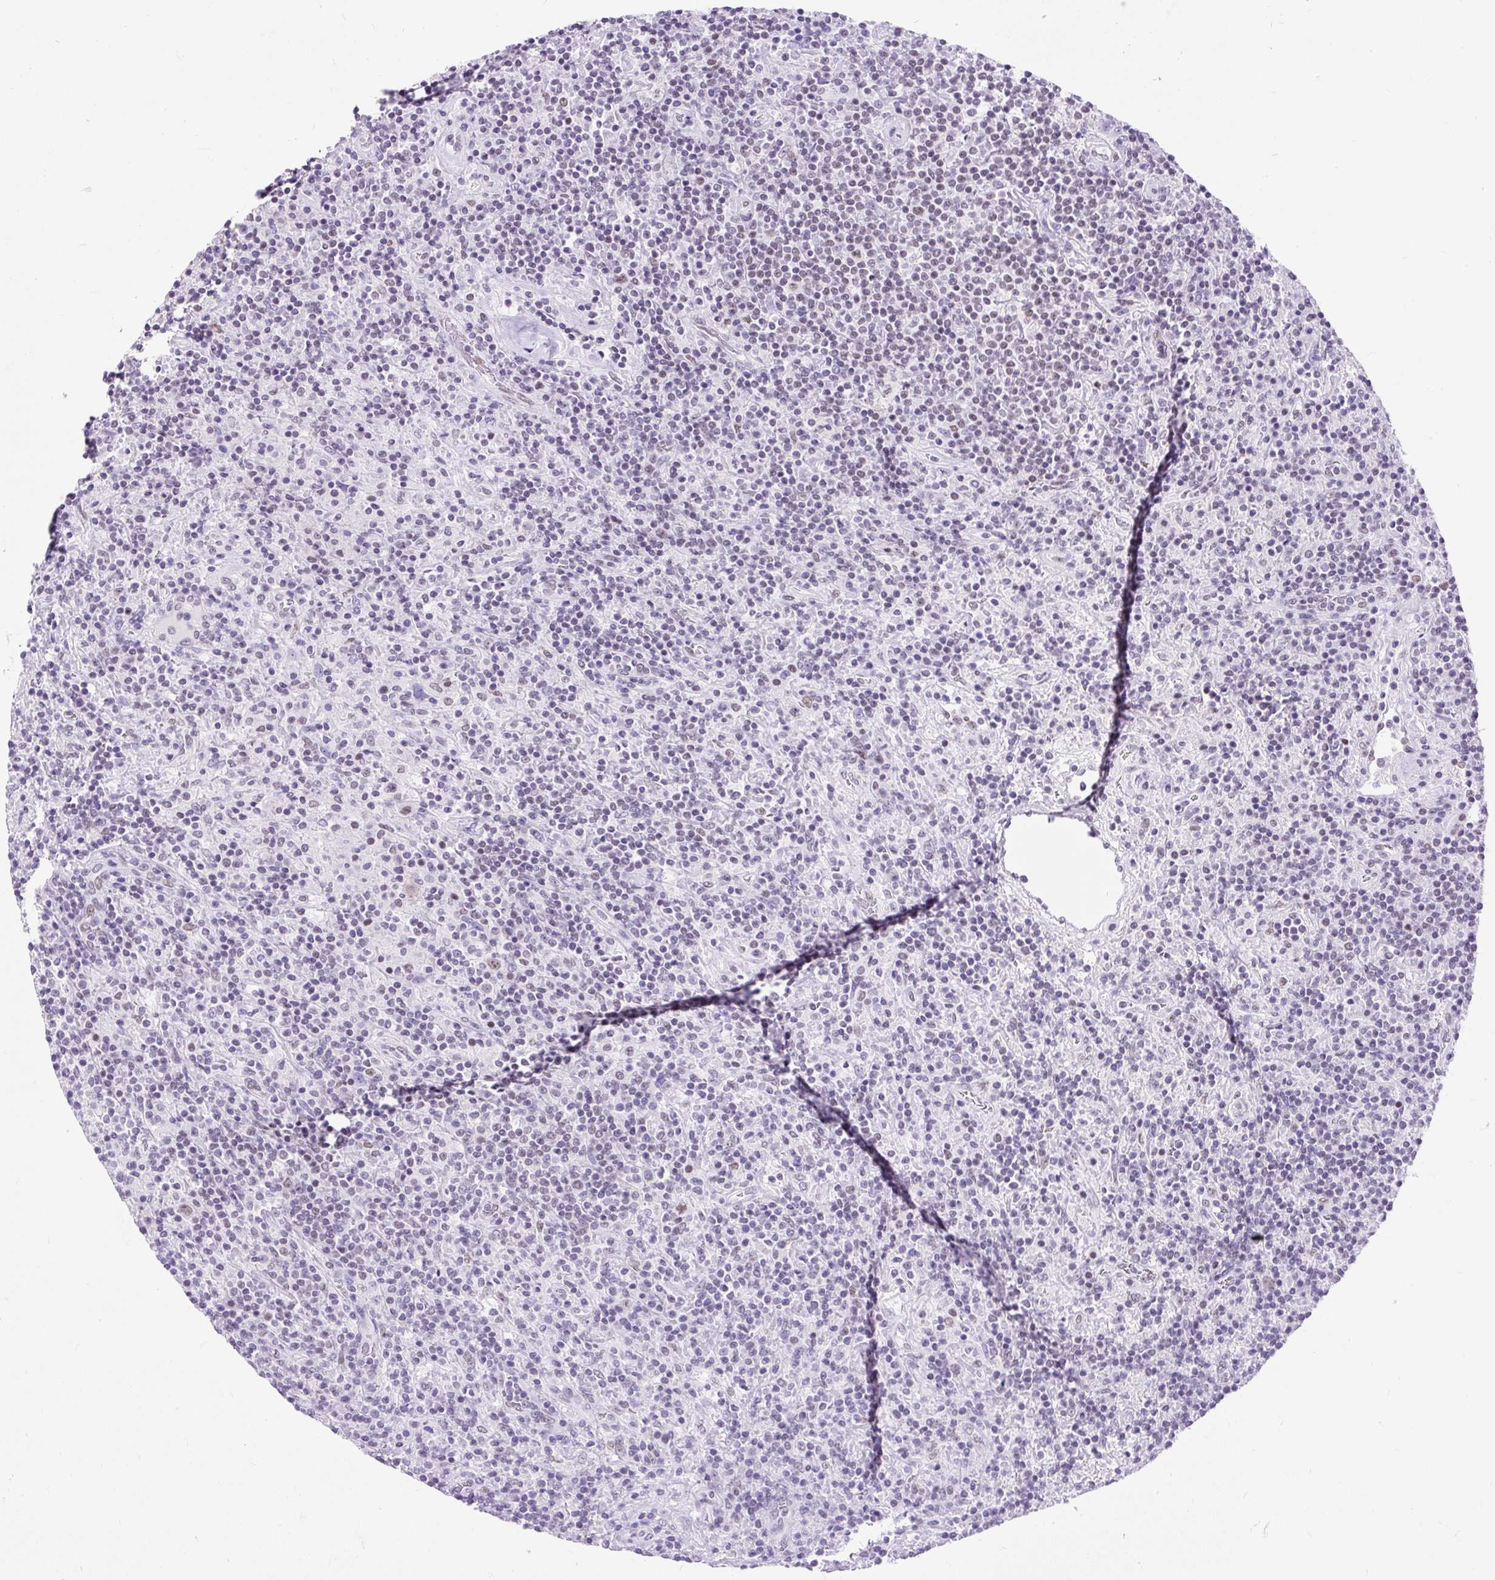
{"staining": {"intensity": "moderate", "quantity": ">75%", "location": "nuclear"}, "tissue": "lymphoma", "cell_type": "Tumor cells", "image_type": "cancer", "snomed": [{"axis": "morphology", "description": "Hodgkin's disease, NOS"}, {"axis": "topography", "description": "Lymph node"}], "caption": "This is an image of immunohistochemistry staining of lymphoma, which shows moderate expression in the nuclear of tumor cells.", "gene": "PLCXD2", "patient": {"sex": "male", "age": 70}}